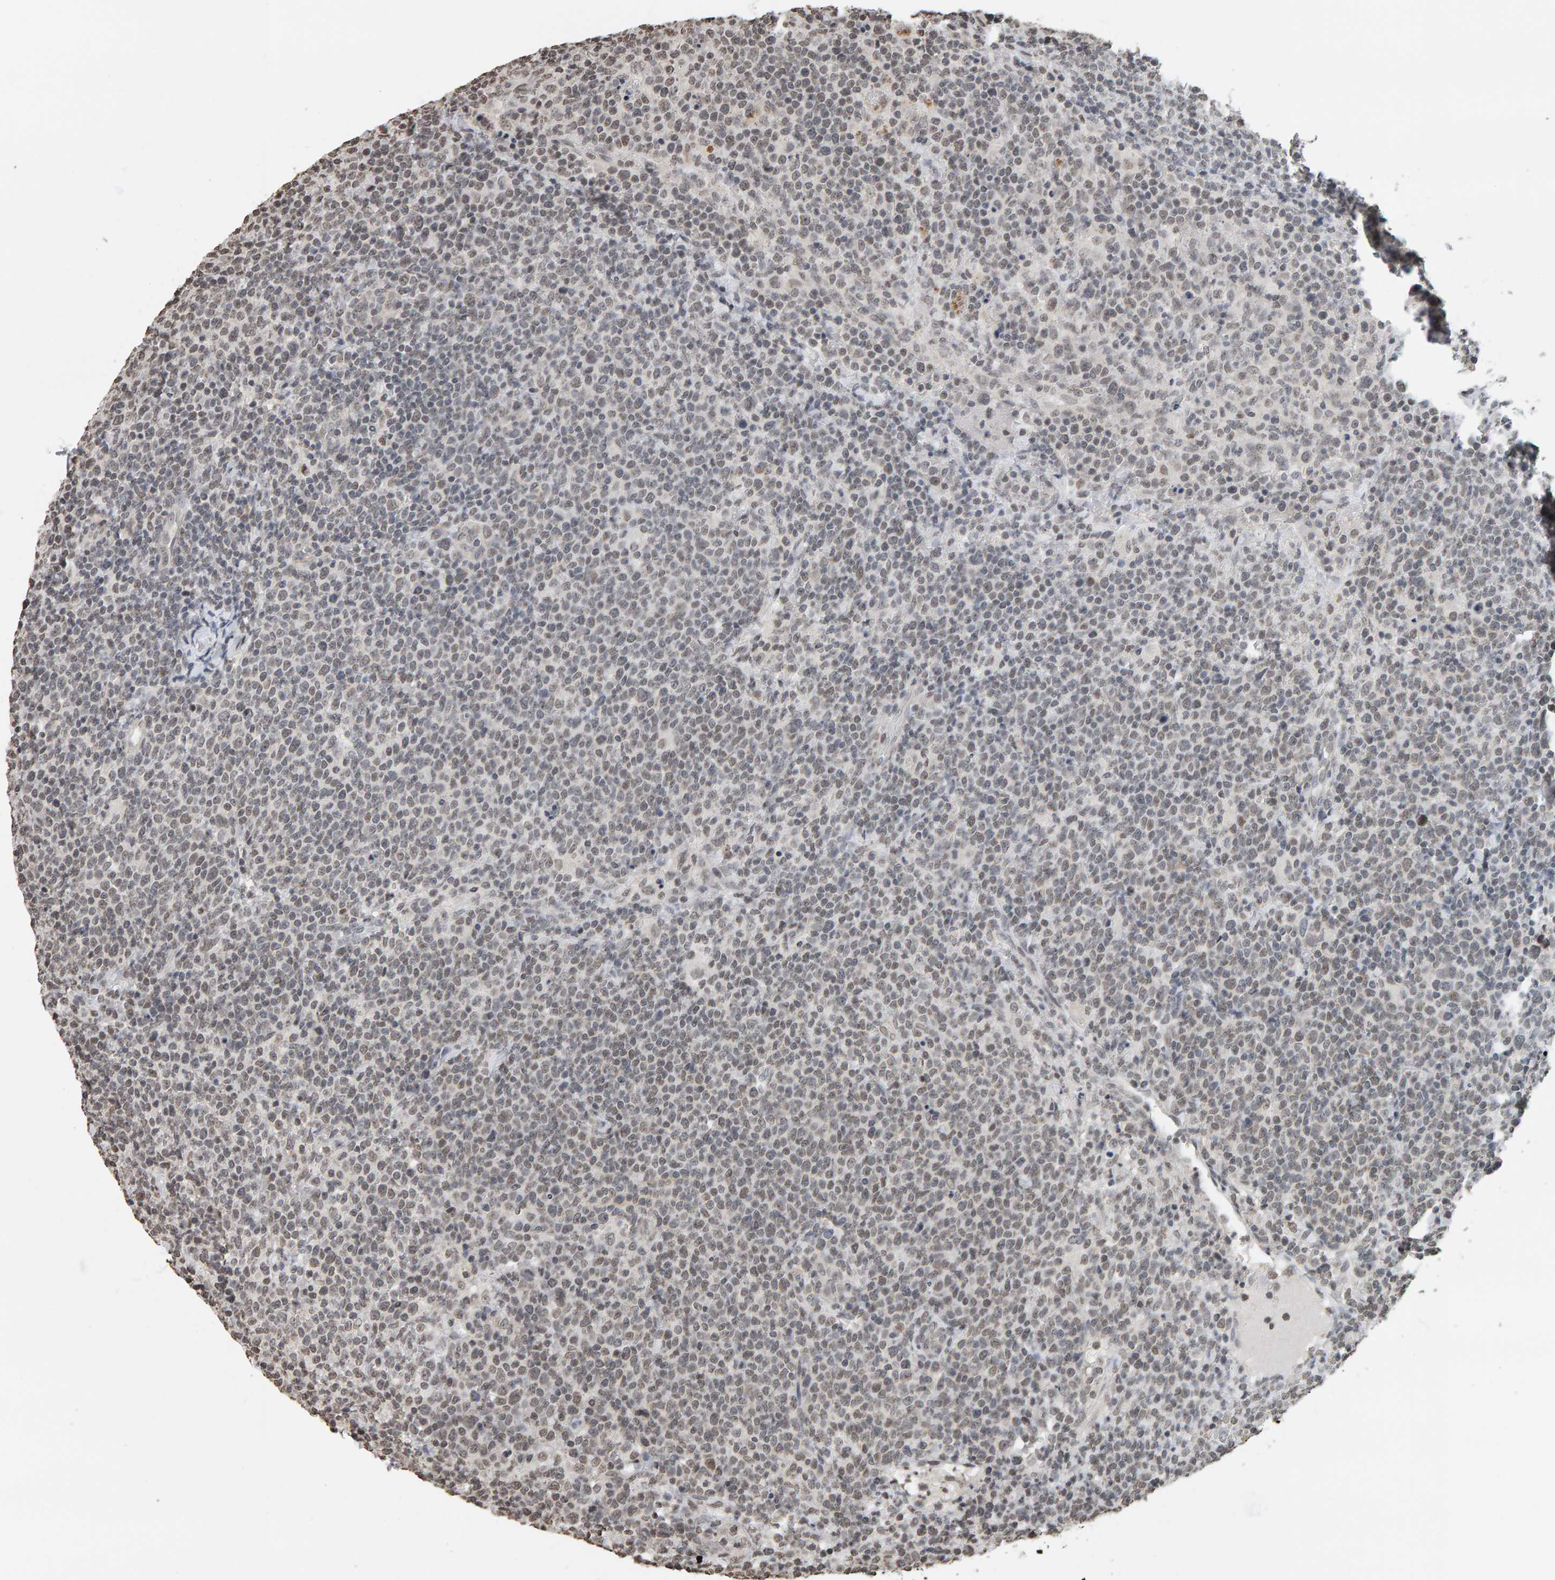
{"staining": {"intensity": "weak", "quantity": "25%-75%", "location": "nuclear"}, "tissue": "lymphoma", "cell_type": "Tumor cells", "image_type": "cancer", "snomed": [{"axis": "morphology", "description": "Malignant lymphoma, non-Hodgkin's type, High grade"}, {"axis": "topography", "description": "Lymph node"}], "caption": "A low amount of weak nuclear staining is appreciated in about 25%-75% of tumor cells in lymphoma tissue.", "gene": "AFF4", "patient": {"sex": "male", "age": 61}}